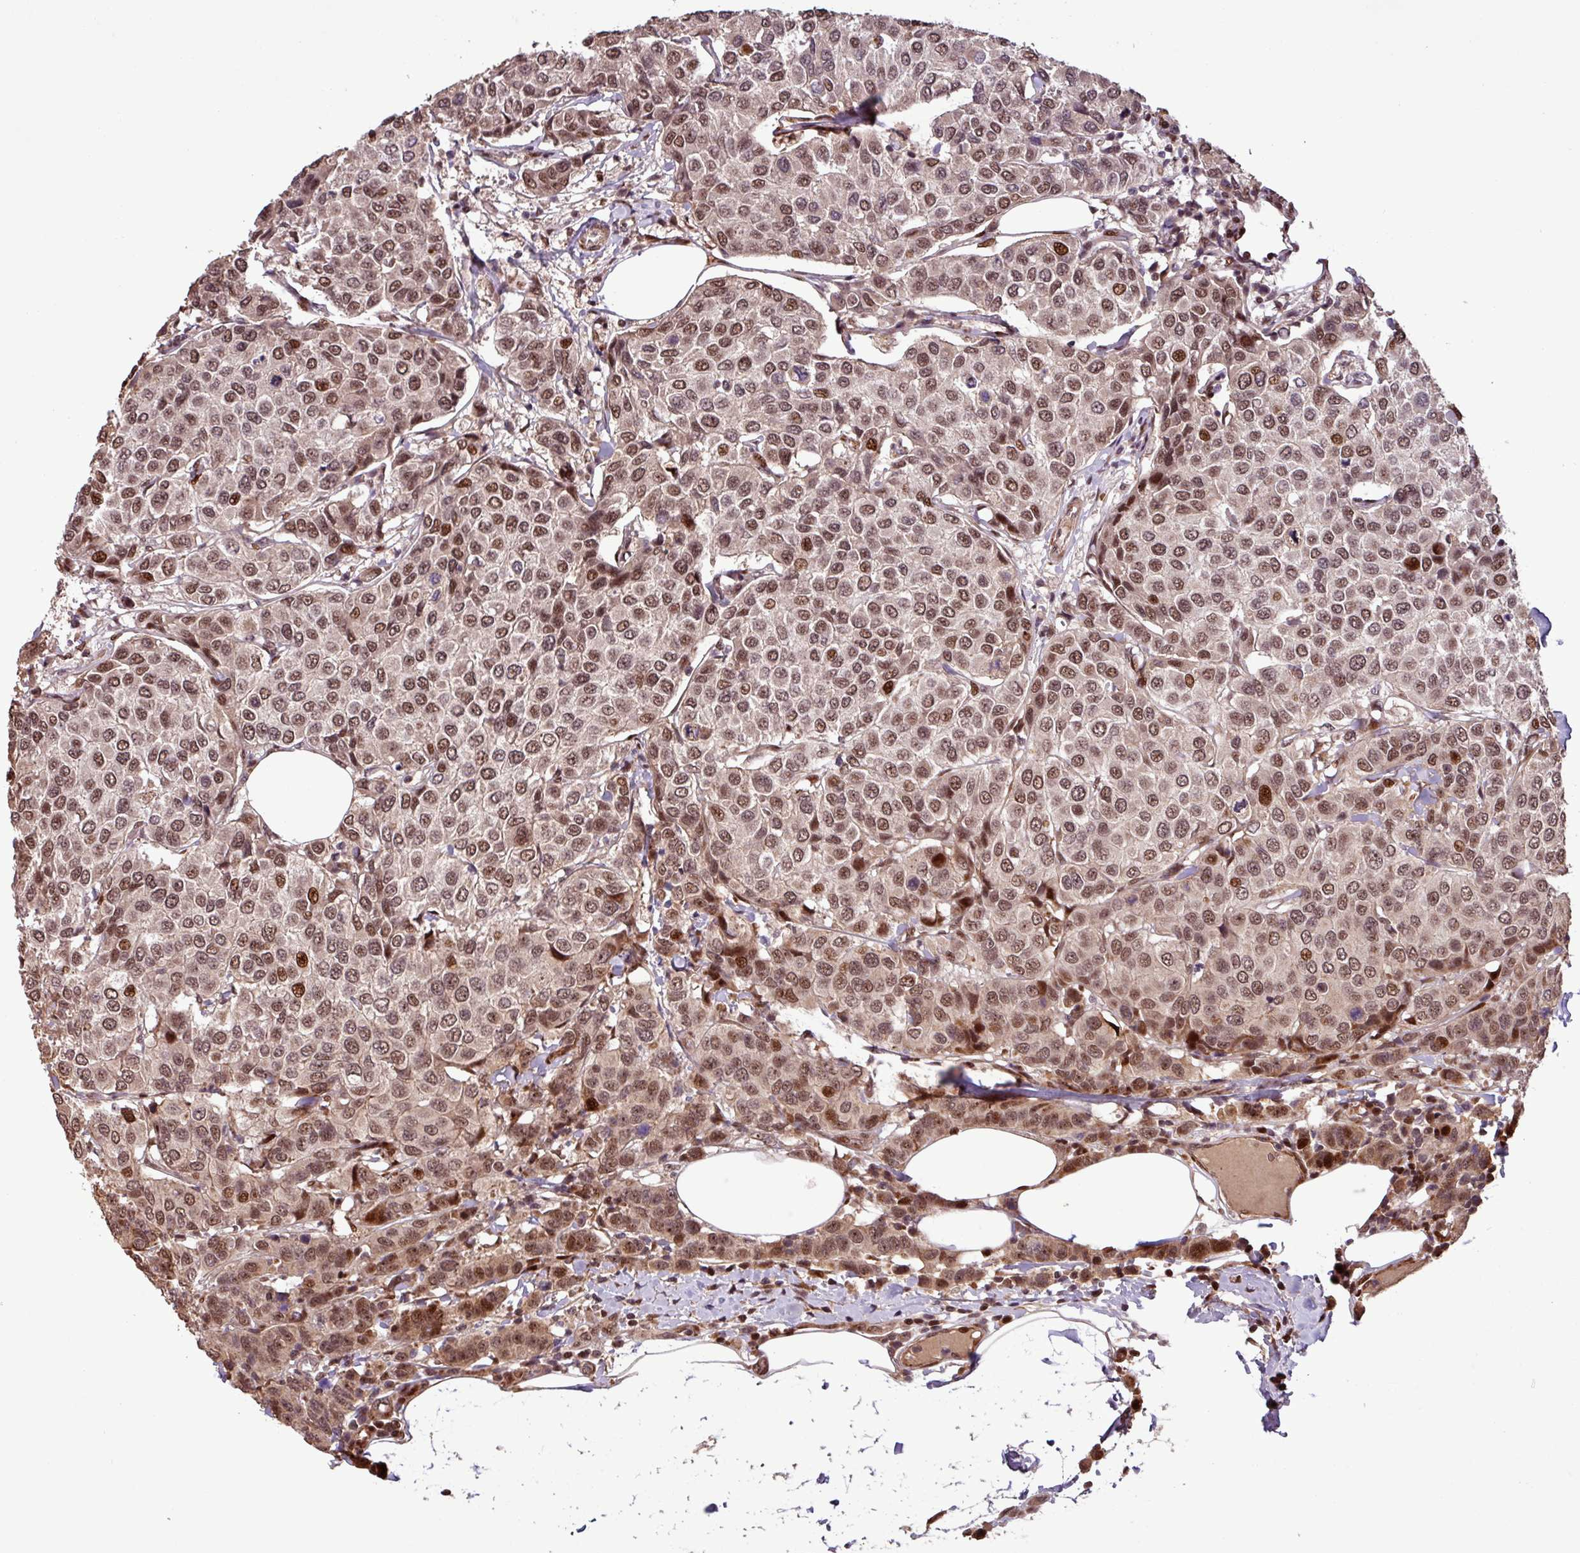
{"staining": {"intensity": "moderate", "quantity": ">75%", "location": "nuclear"}, "tissue": "breast cancer", "cell_type": "Tumor cells", "image_type": "cancer", "snomed": [{"axis": "morphology", "description": "Duct carcinoma"}, {"axis": "topography", "description": "Breast"}], "caption": "Brown immunohistochemical staining in human infiltrating ductal carcinoma (breast) shows moderate nuclear positivity in about >75% of tumor cells. (brown staining indicates protein expression, while blue staining denotes nuclei).", "gene": "SLC22A24", "patient": {"sex": "female", "age": 55}}